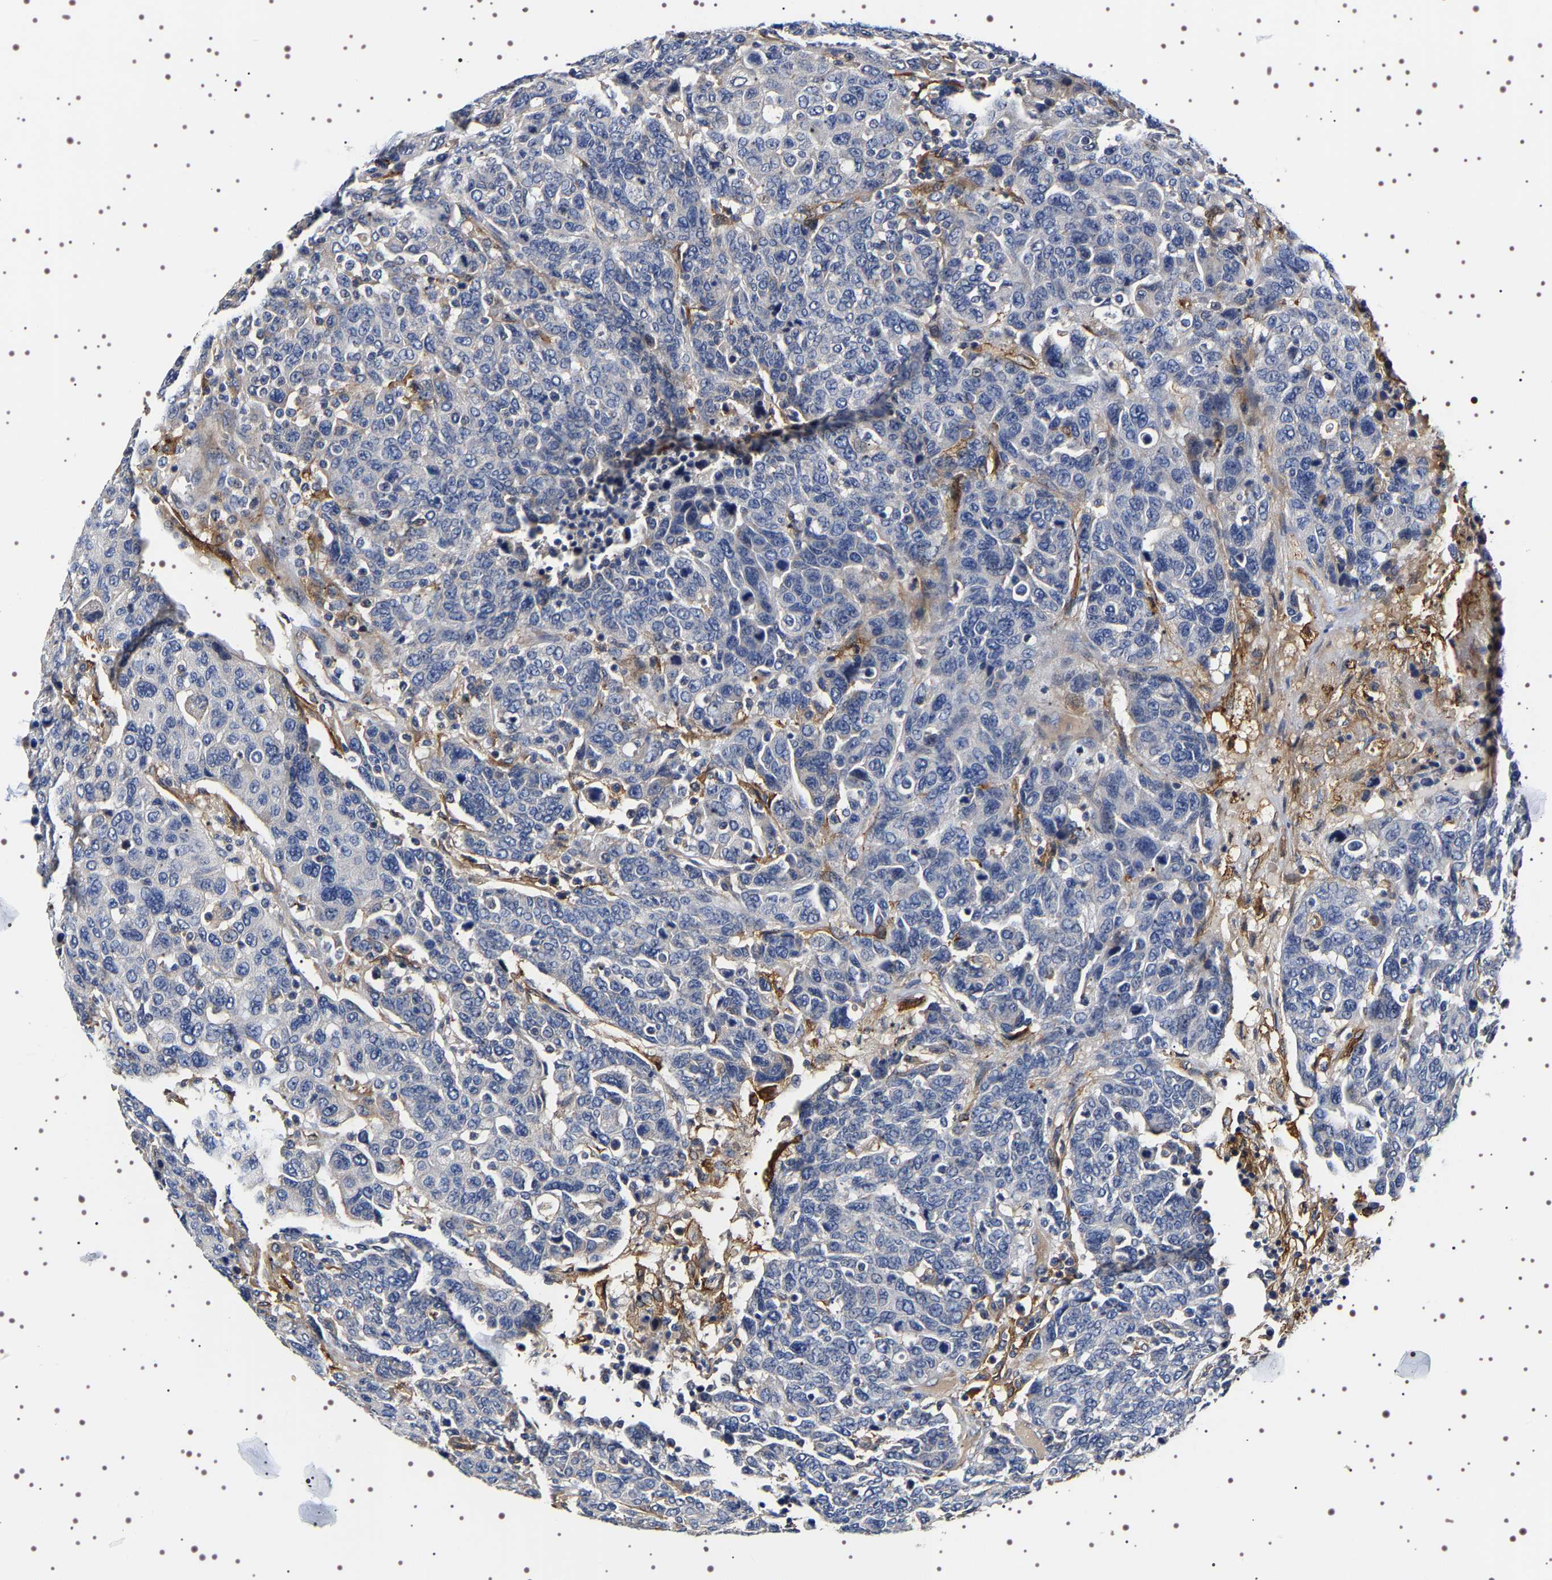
{"staining": {"intensity": "negative", "quantity": "none", "location": "none"}, "tissue": "breast cancer", "cell_type": "Tumor cells", "image_type": "cancer", "snomed": [{"axis": "morphology", "description": "Duct carcinoma"}, {"axis": "topography", "description": "Breast"}], "caption": "IHC image of breast cancer stained for a protein (brown), which exhibits no positivity in tumor cells.", "gene": "ALPL", "patient": {"sex": "female", "age": 37}}